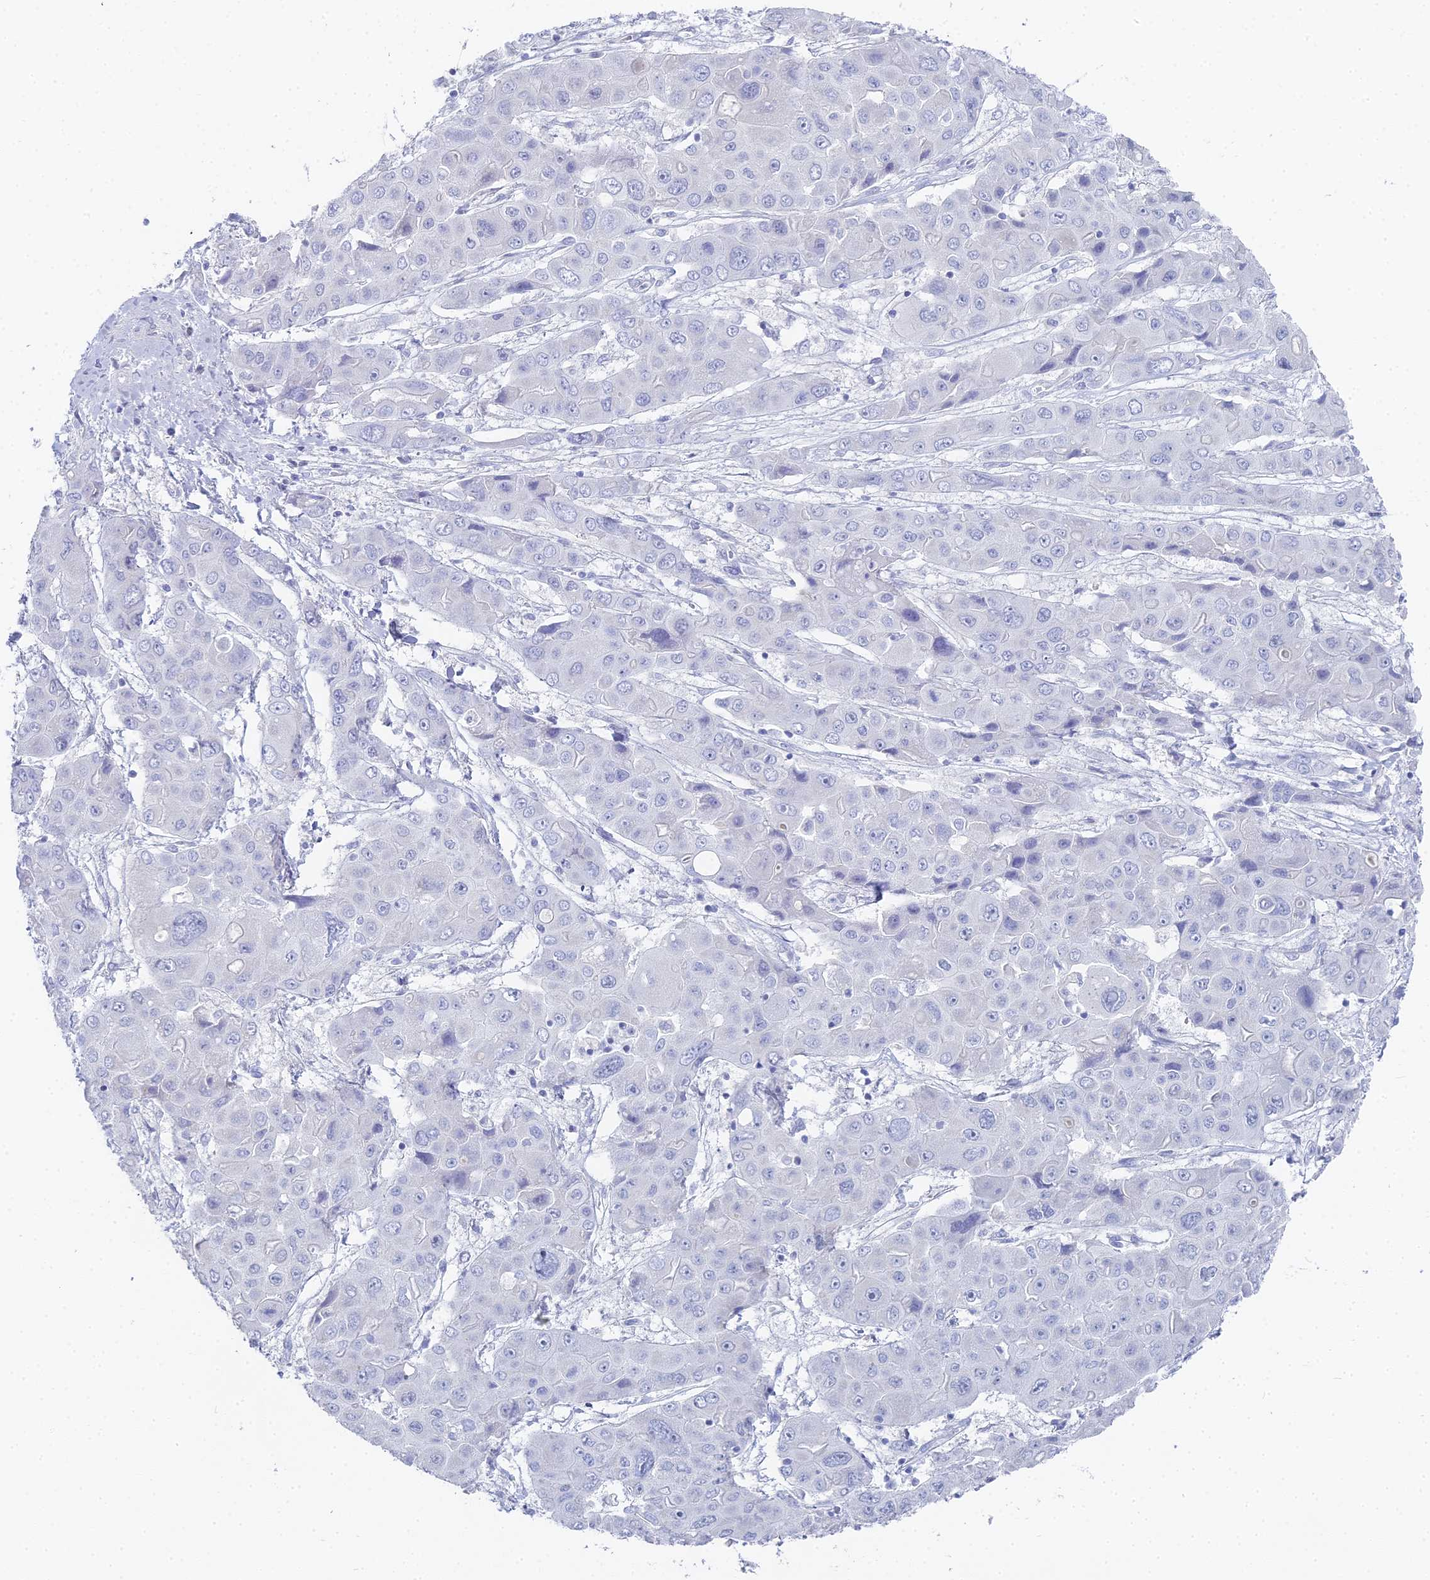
{"staining": {"intensity": "negative", "quantity": "none", "location": "none"}, "tissue": "liver cancer", "cell_type": "Tumor cells", "image_type": "cancer", "snomed": [{"axis": "morphology", "description": "Cholangiocarcinoma"}, {"axis": "topography", "description": "Liver"}], "caption": "A histopathology image of liver cancer (cholangiocarcinoma) stained for a protein shows no brown staining in tumor cells.", "gene": "ALPP", "patient": {"sex": "male", "age": 67}}